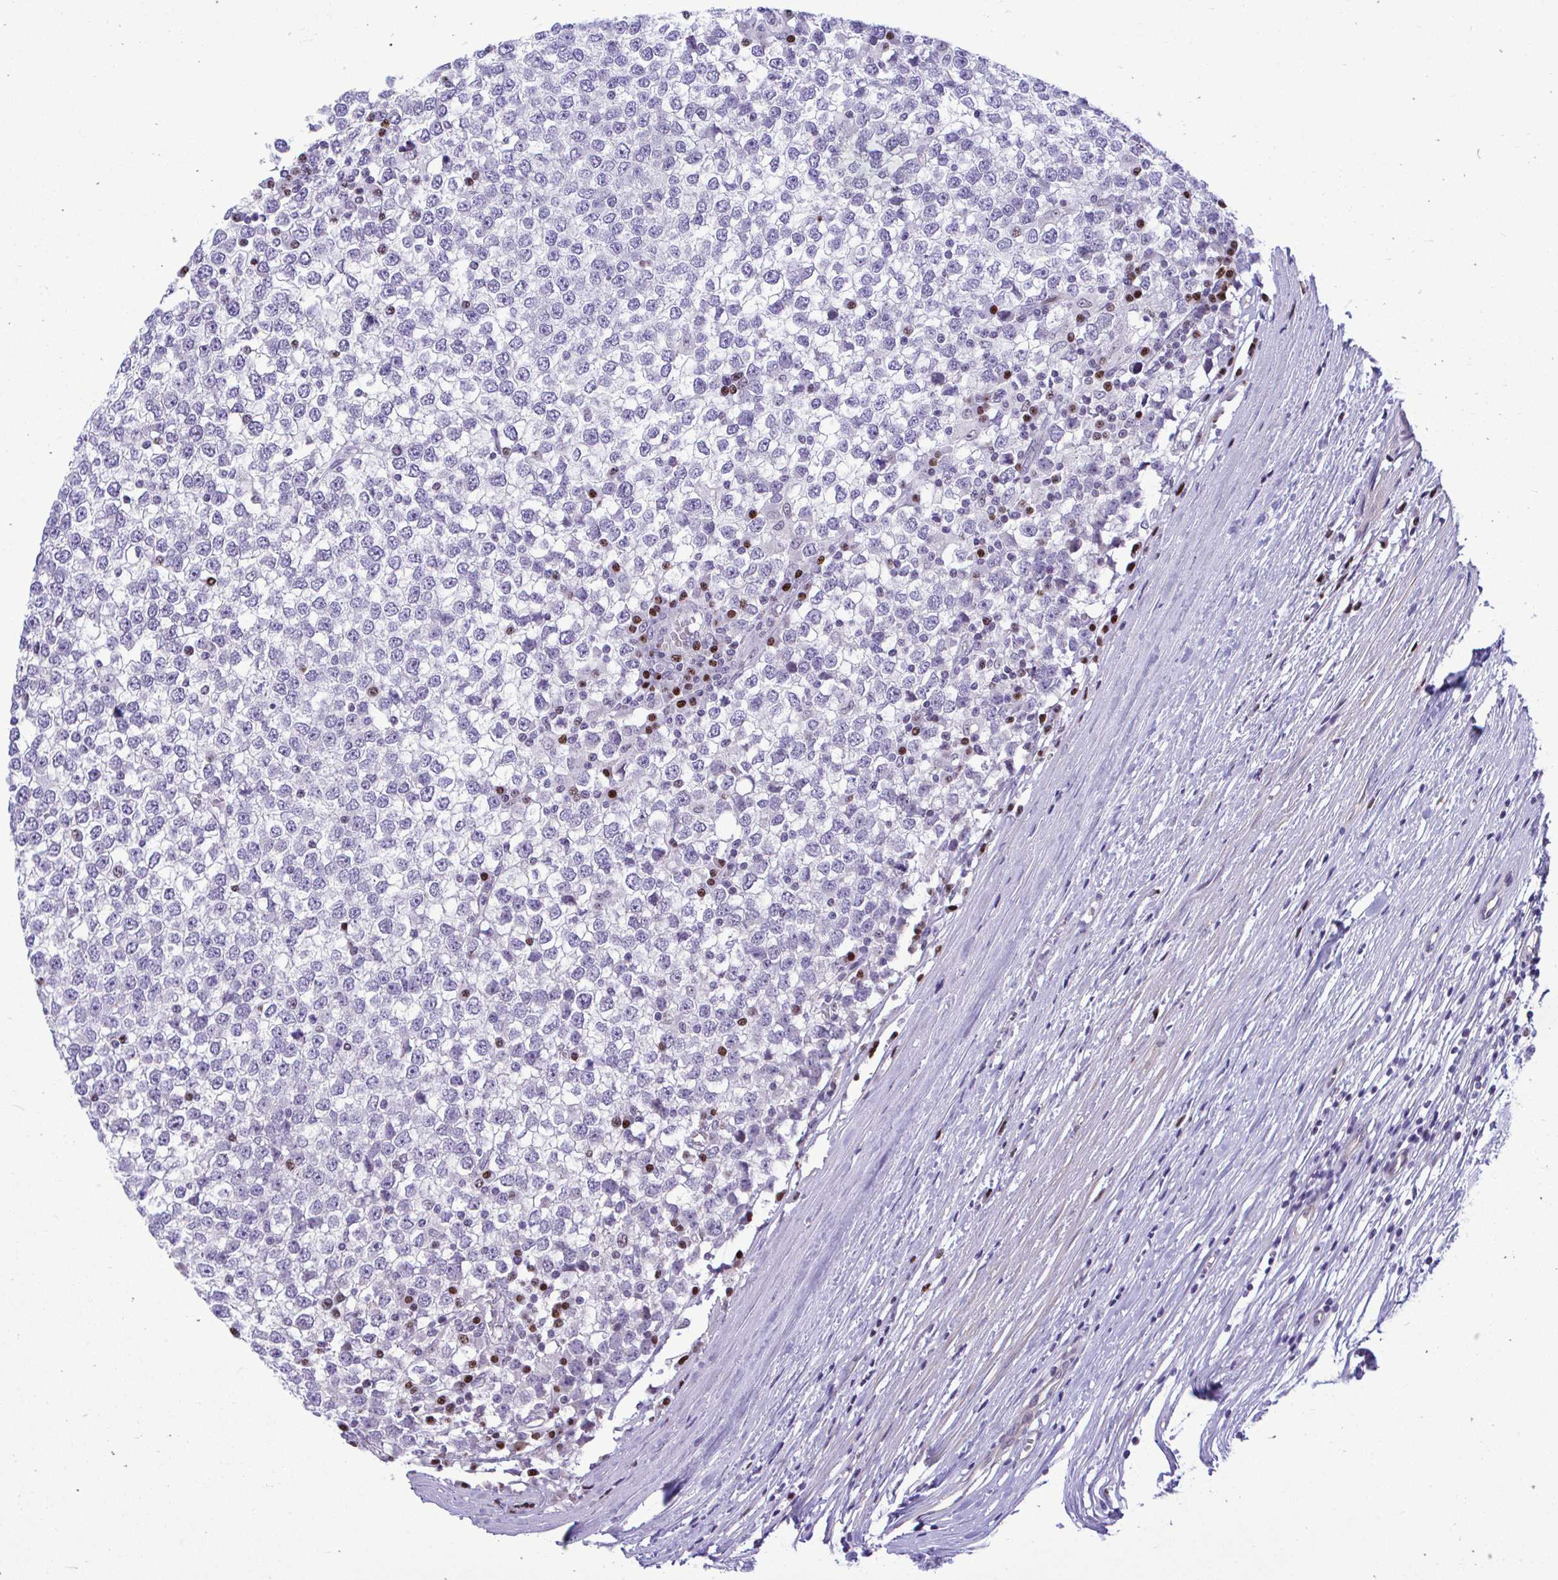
{"staining": {"intensity": "negative", "quantity": "none", "location": "none"}, "tissue": "testis cancer", "cell_type": "Tumor cells", "image_type": "cancer", "snomed": [{"axis": "morphology", "description": "Seminoma, NOS"}, {"axis": "topography", "description": "Testis"}], "caption": "Immunohistochemistry (IHC) image of neoplastic tissue: human testis cancer stained with DAB exhibits no significant protein expression in tumor cells.", "gene": "SLC25A51", "patient": {"sex": "male", "age": 65}}